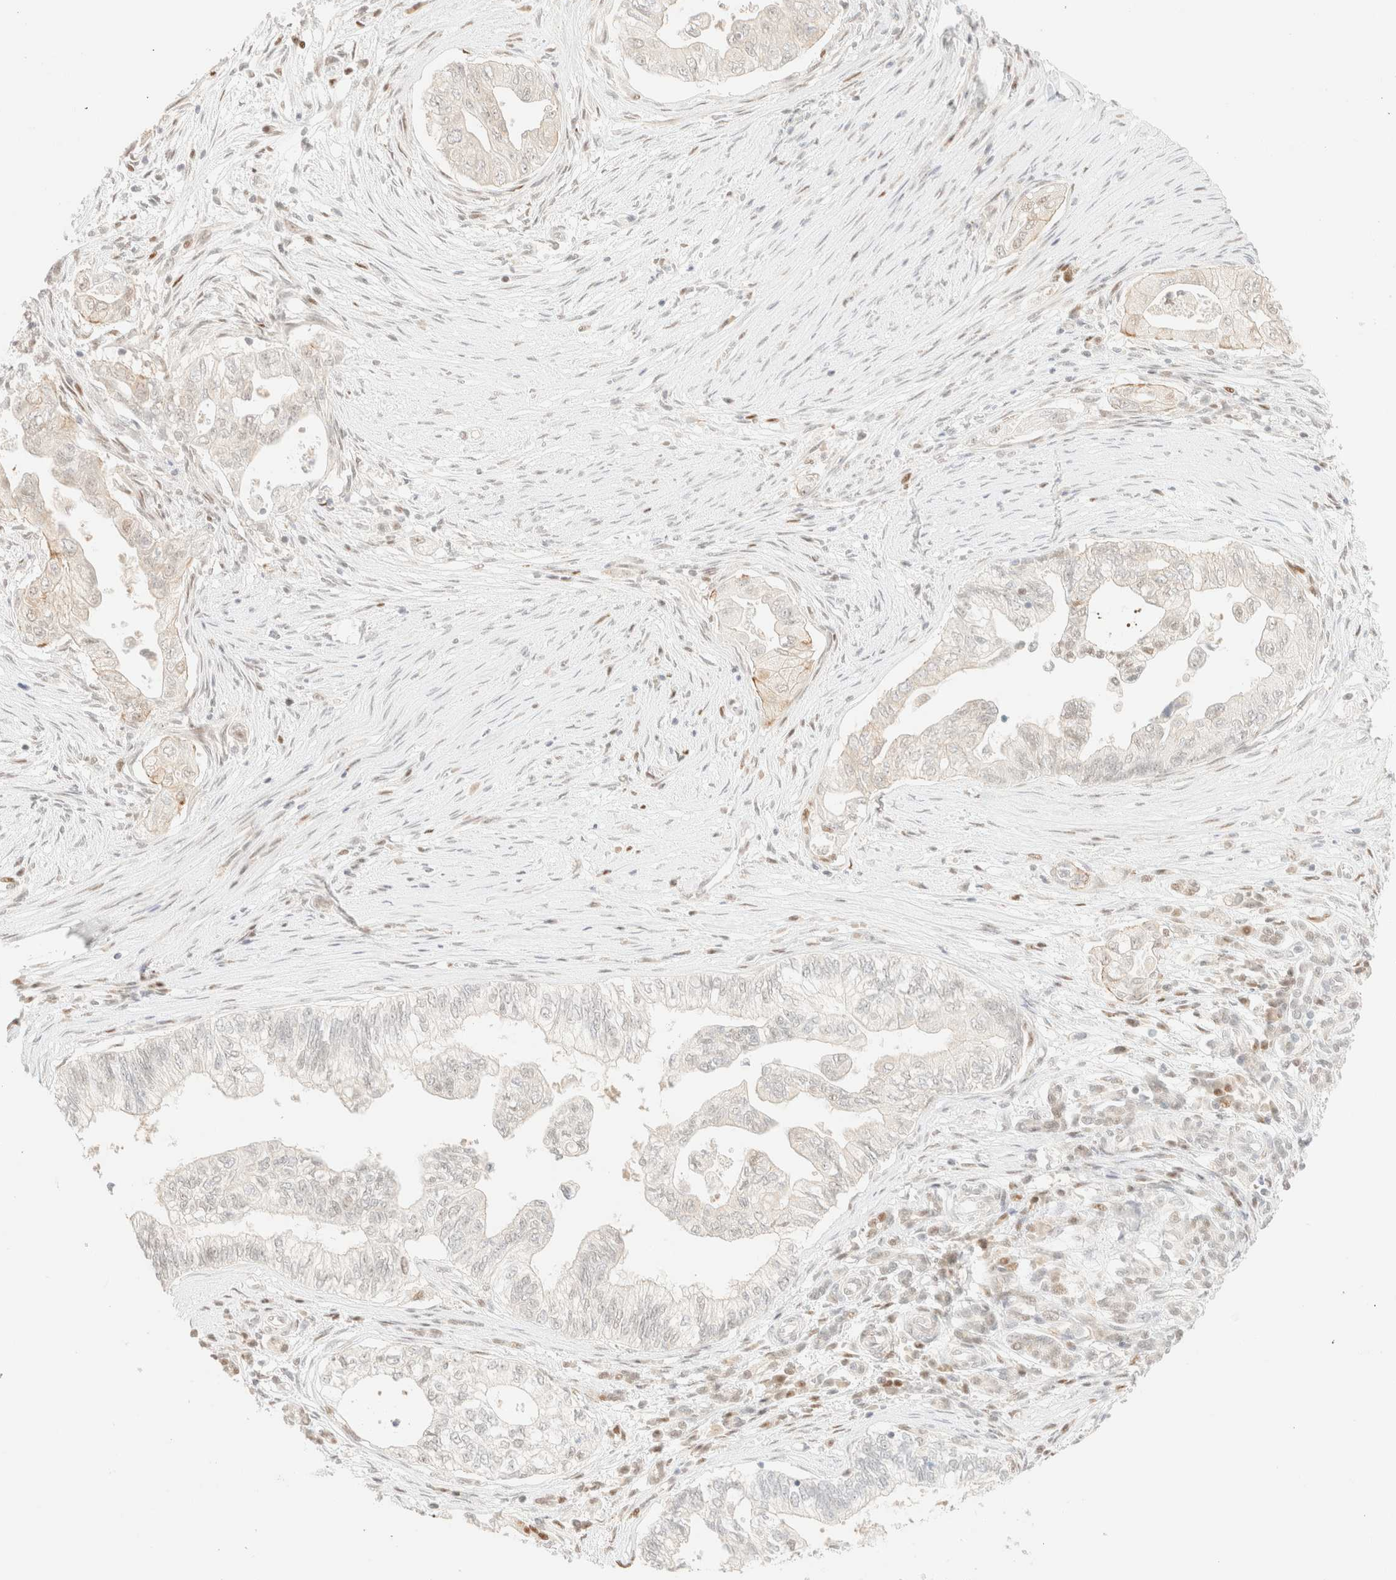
{"staining": {"intensity": "negative", "quantity": "none", "location": "none"}, "tissue": "pancreatic cancer", "cell_type": "Tumor cells", "image_type": "cancer", "snomed": [{"axis": "morphology", "description": "Adenocarcinoma, NOS"}, {"axis": "topography", "description": "Pancreas"}], "caption": "This is a image of immunohistochemistry staining of pancreatic cancer (adenocarcinoma), which shows no staining in tumor cells.", "gene": "TSR1", "patient": {"sex": "male", "age": 72}}